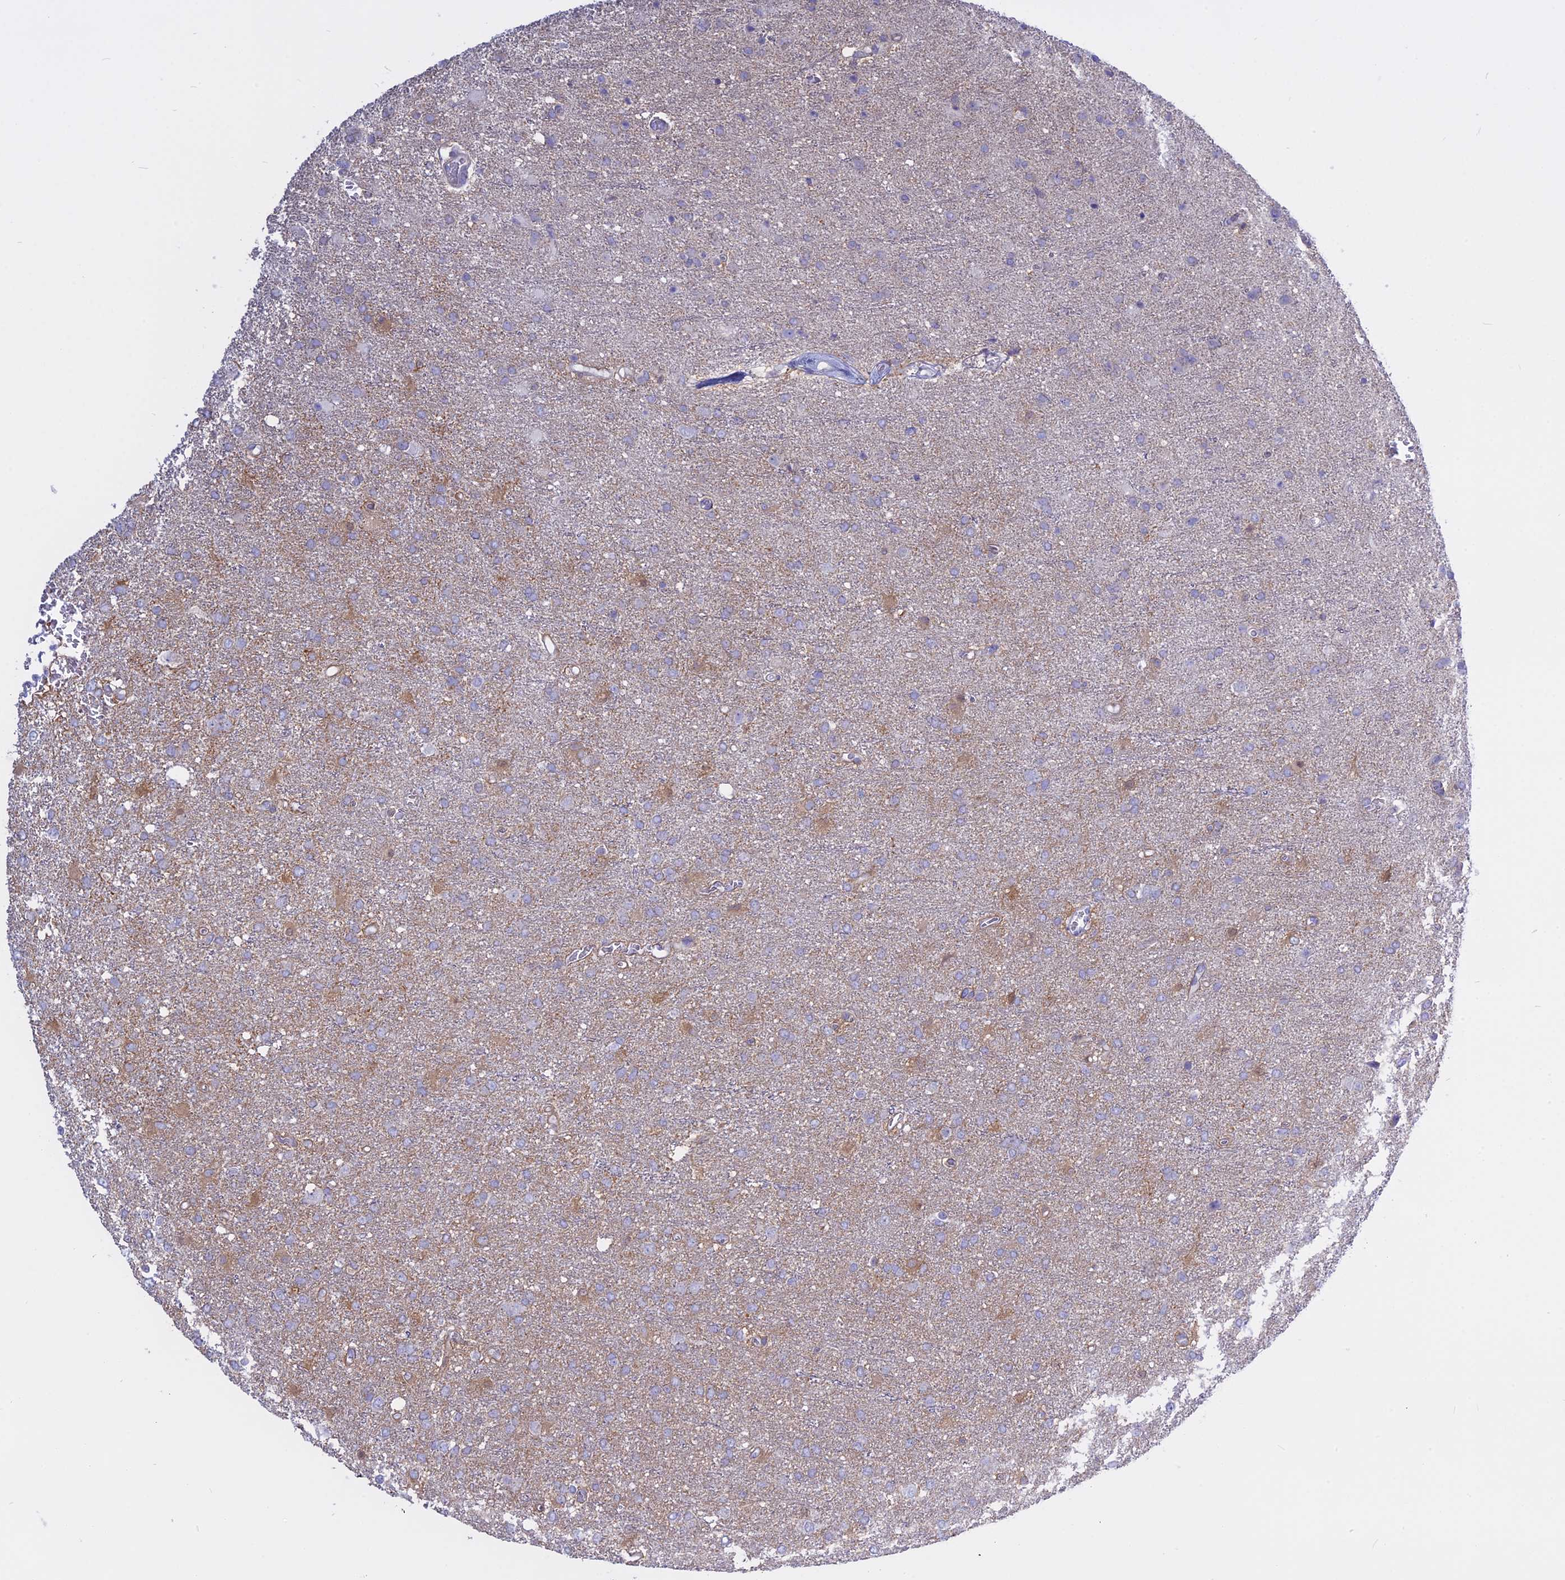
{"staining": {"intensity": "weak", "quantity": "25%-75%", "location": "cytoplasmic/membranous"}, "tissue": "glioma", "cell_type": "Tumor cells", "image_type": "cancer", "snomed": [{"axis": "morphology", "description": "Glioma, malignant, High grade"}, {"axis": "topography", "description": "Brain"}], "caption": "Protein expression analysis of human glioma reveals weak cytoplasmic/membranous staining in about 25%-75% of tumor cells.", "gene": "AHCYL1", "patient": {"sex": "female", "age": 74}}